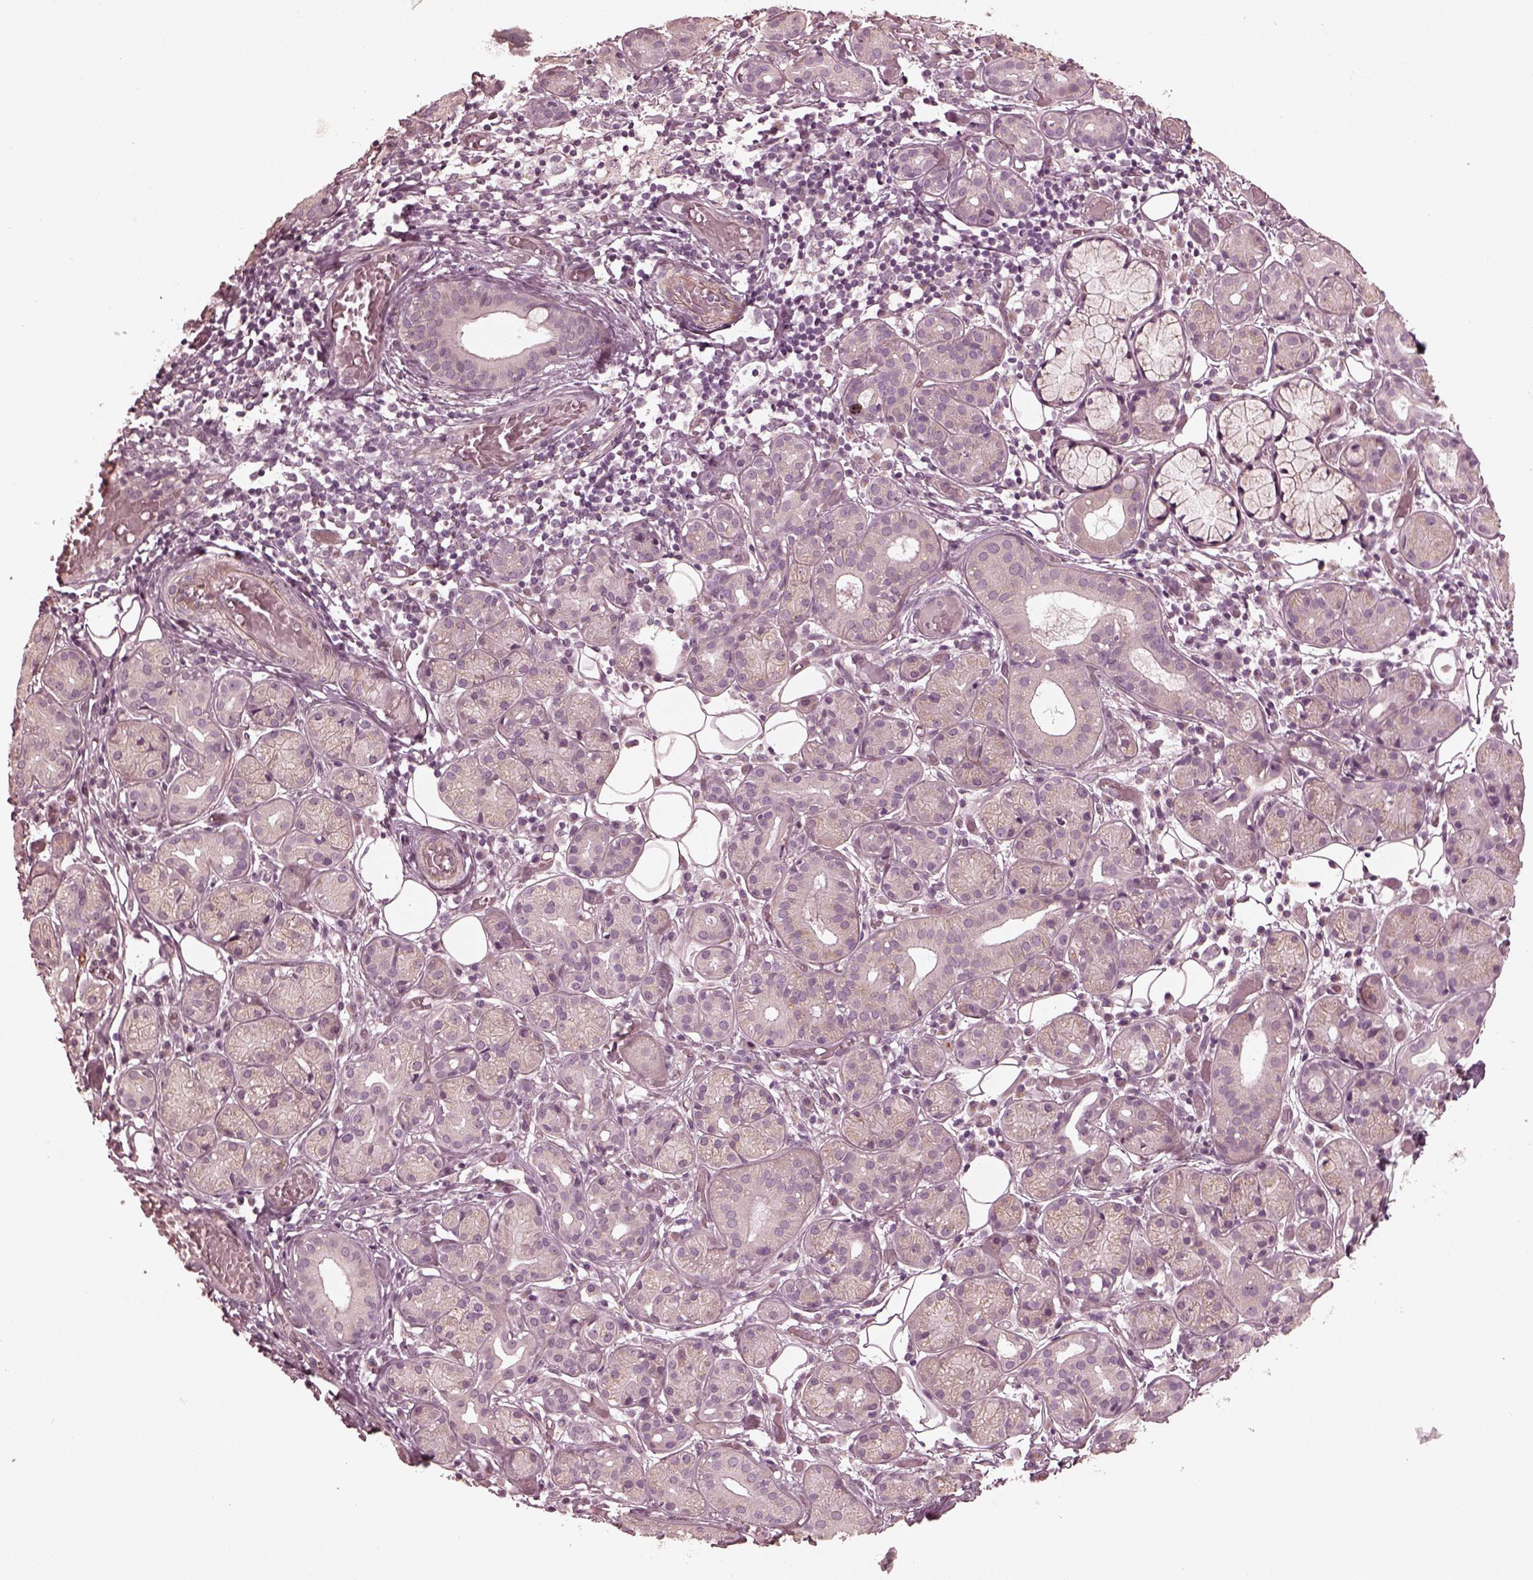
{"staining": {"intensity": "negative", "quantity": "none", "location": "none"}, "tissue": "salivary gland", "cell_type": "Glandular cells", "image_type": "normal", "snomed": [{"axis": "morphology", "description": "Normal tissue, NOS"}, {"axis": "topography", "description": "Salivary gland"}, {"axis": "topography", "description": "Peripheral nerve tissue"}], "caption": "Micrograph shows no protein staining in glandular cells of unremarkable salivary gland. Nuclei are stained in blue.", "gene": "KIF6", "patient": {"sex": "male", "age": 71}}